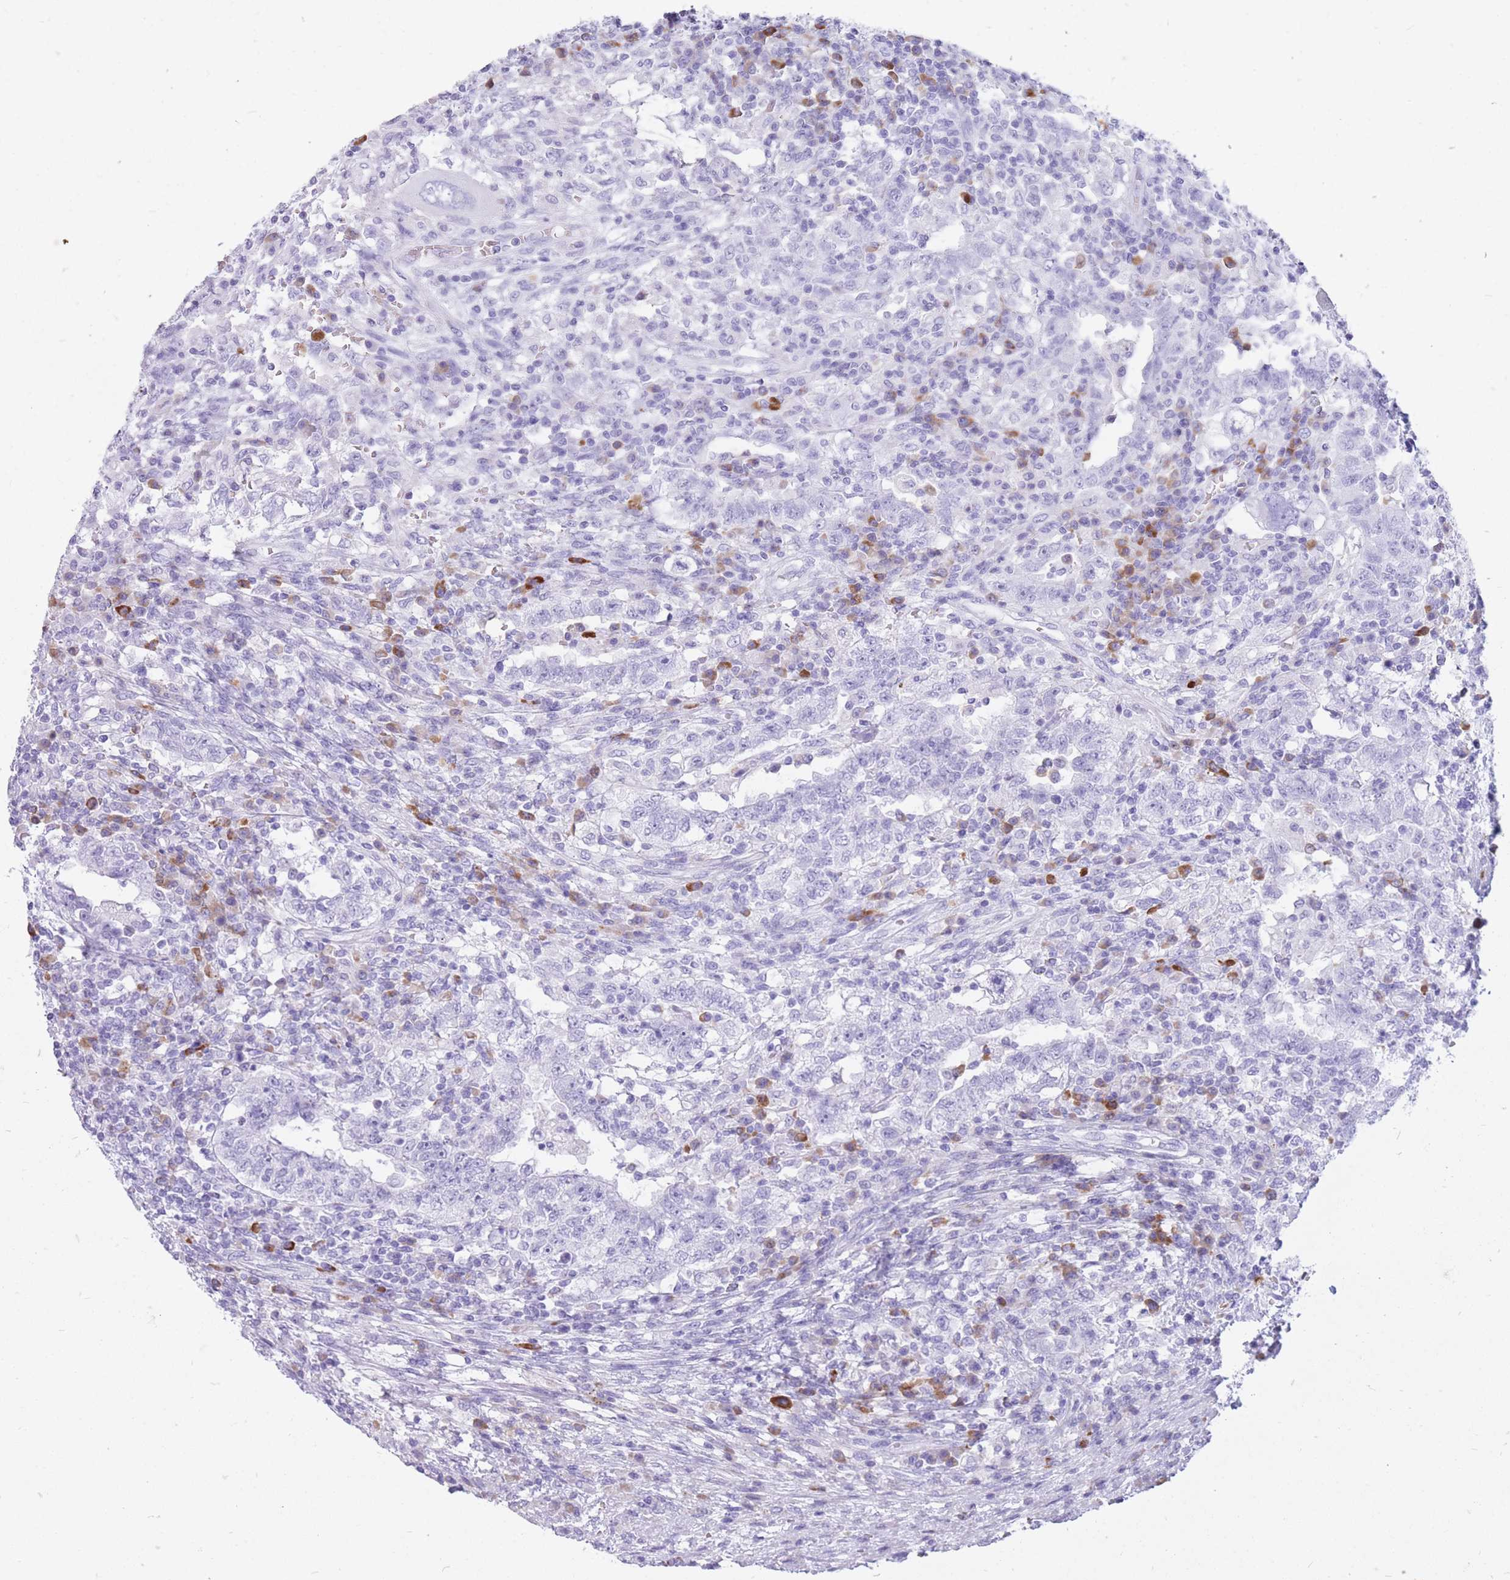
{"staining": {"intensity": "negative", "quantity": "none", "location": "none"}, "tissue": "testis cancer", "cell_type": "Tumor cells", "image_type": "cancer", "snomed": [{"axis": "morphology", "description": "Carcinoma, Embryonal, NOS"}, {"axis": "topography", "description": "Testis"}], "caption": "This is an IHC histopathology image of testis embryonal carcinoma. There is no expression in tumor cells.", "gene": "ZFP37", "patient": {"sex": "male", "age": 26}}